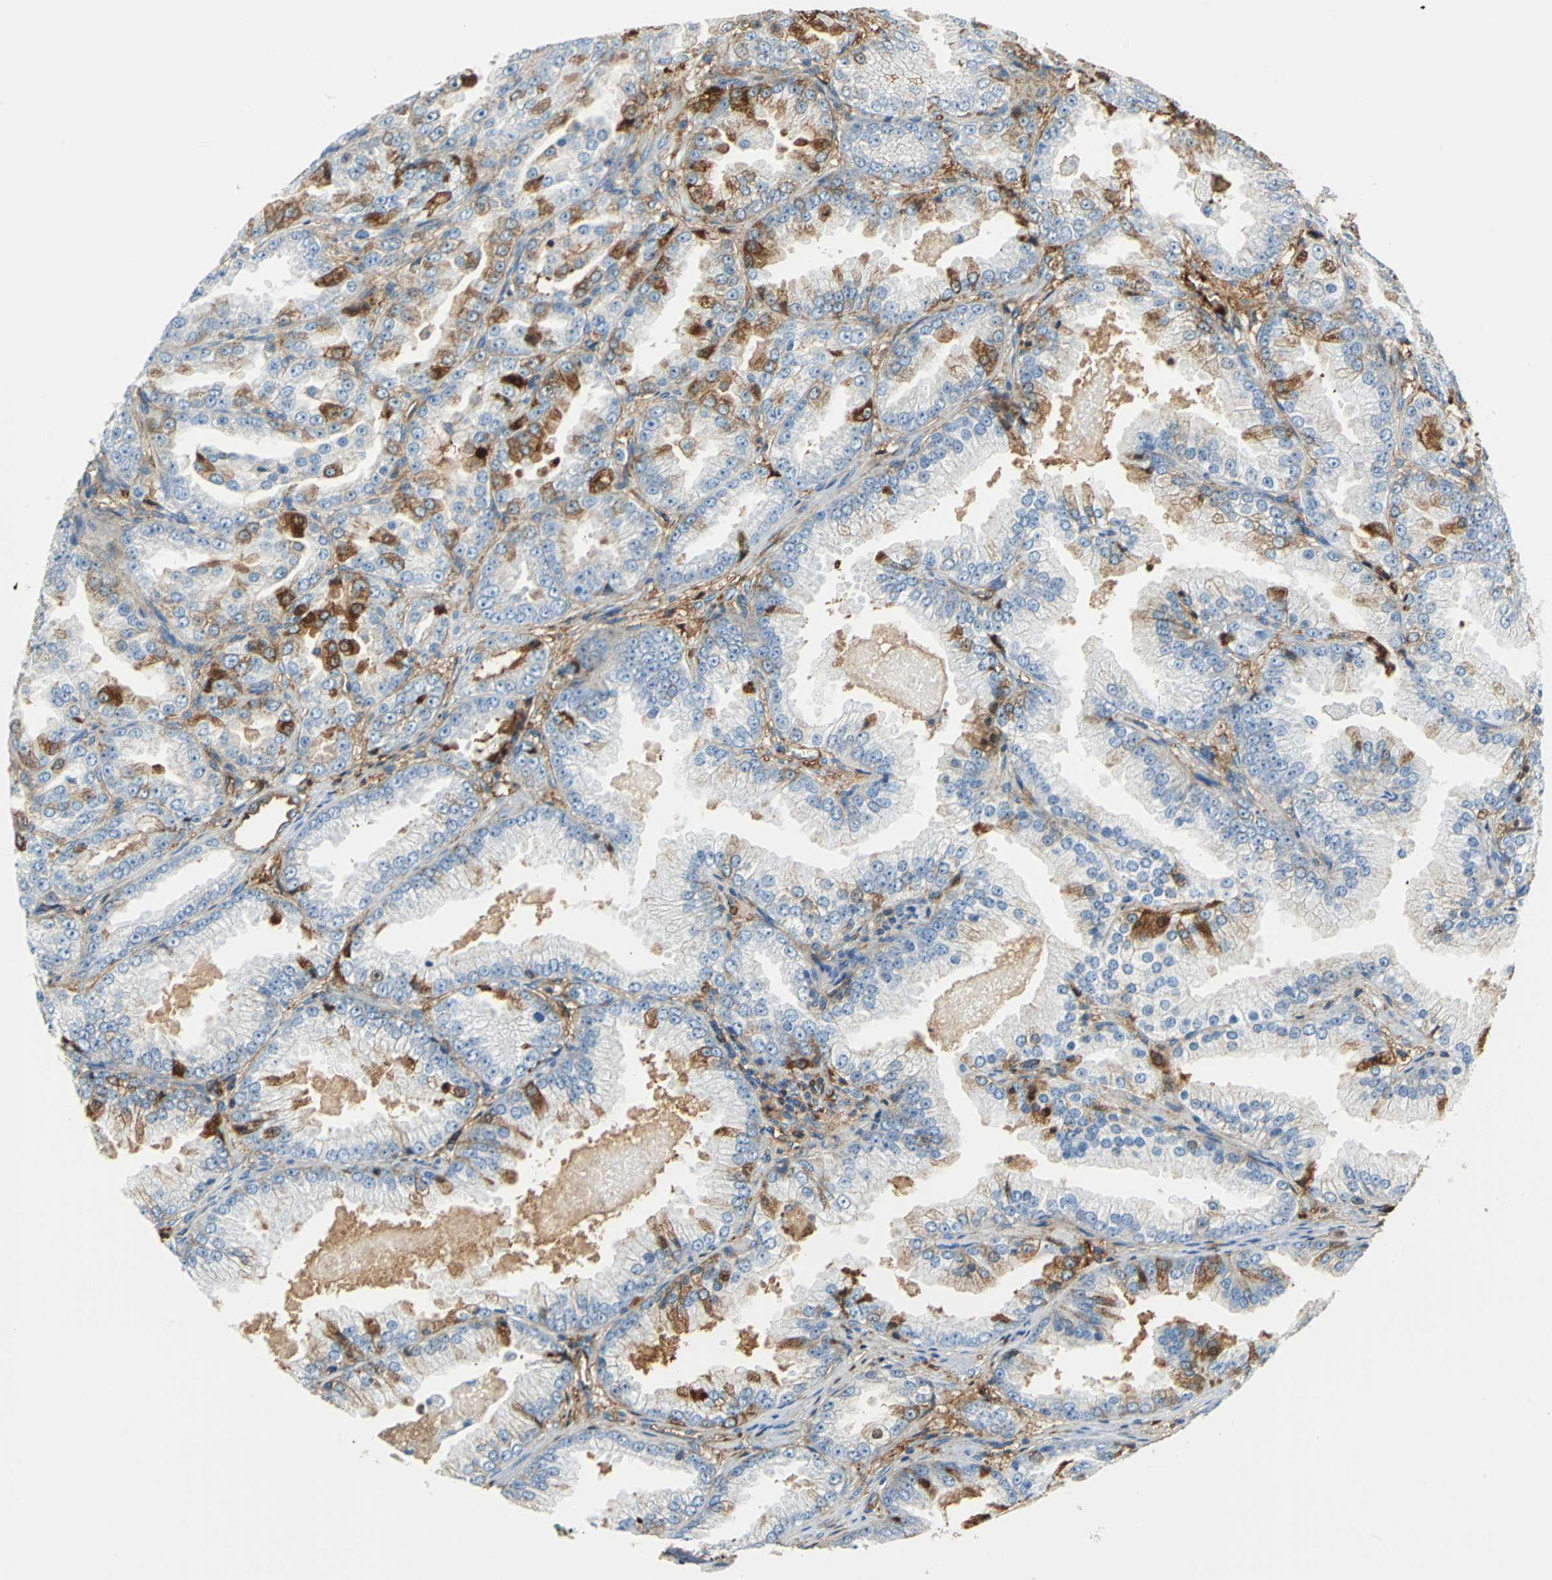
{"staining": {"intensity": "moderate", "quantity": "<25%", "location": "cytoplasmic/membranous"}, "tissue": "prostate cancer", "cell_type": "Tumor cells", "image_type": "cancer", "snomed": [{"axis": "morphology", "description": "Adenocarcinoma, High grade"}, {"axis": "topography", "description": "Prostate"}], "caption": "High-power microscopy captured an immunohistochemistry (IHC) micrograph of high-grade adenocarcinoma (prostate), revealing moderate cytoplasmic/membranous expression in approximately <25% of tumor cells.", "gene": "ALB", "patient": {"sex": "male", "age": 61}}